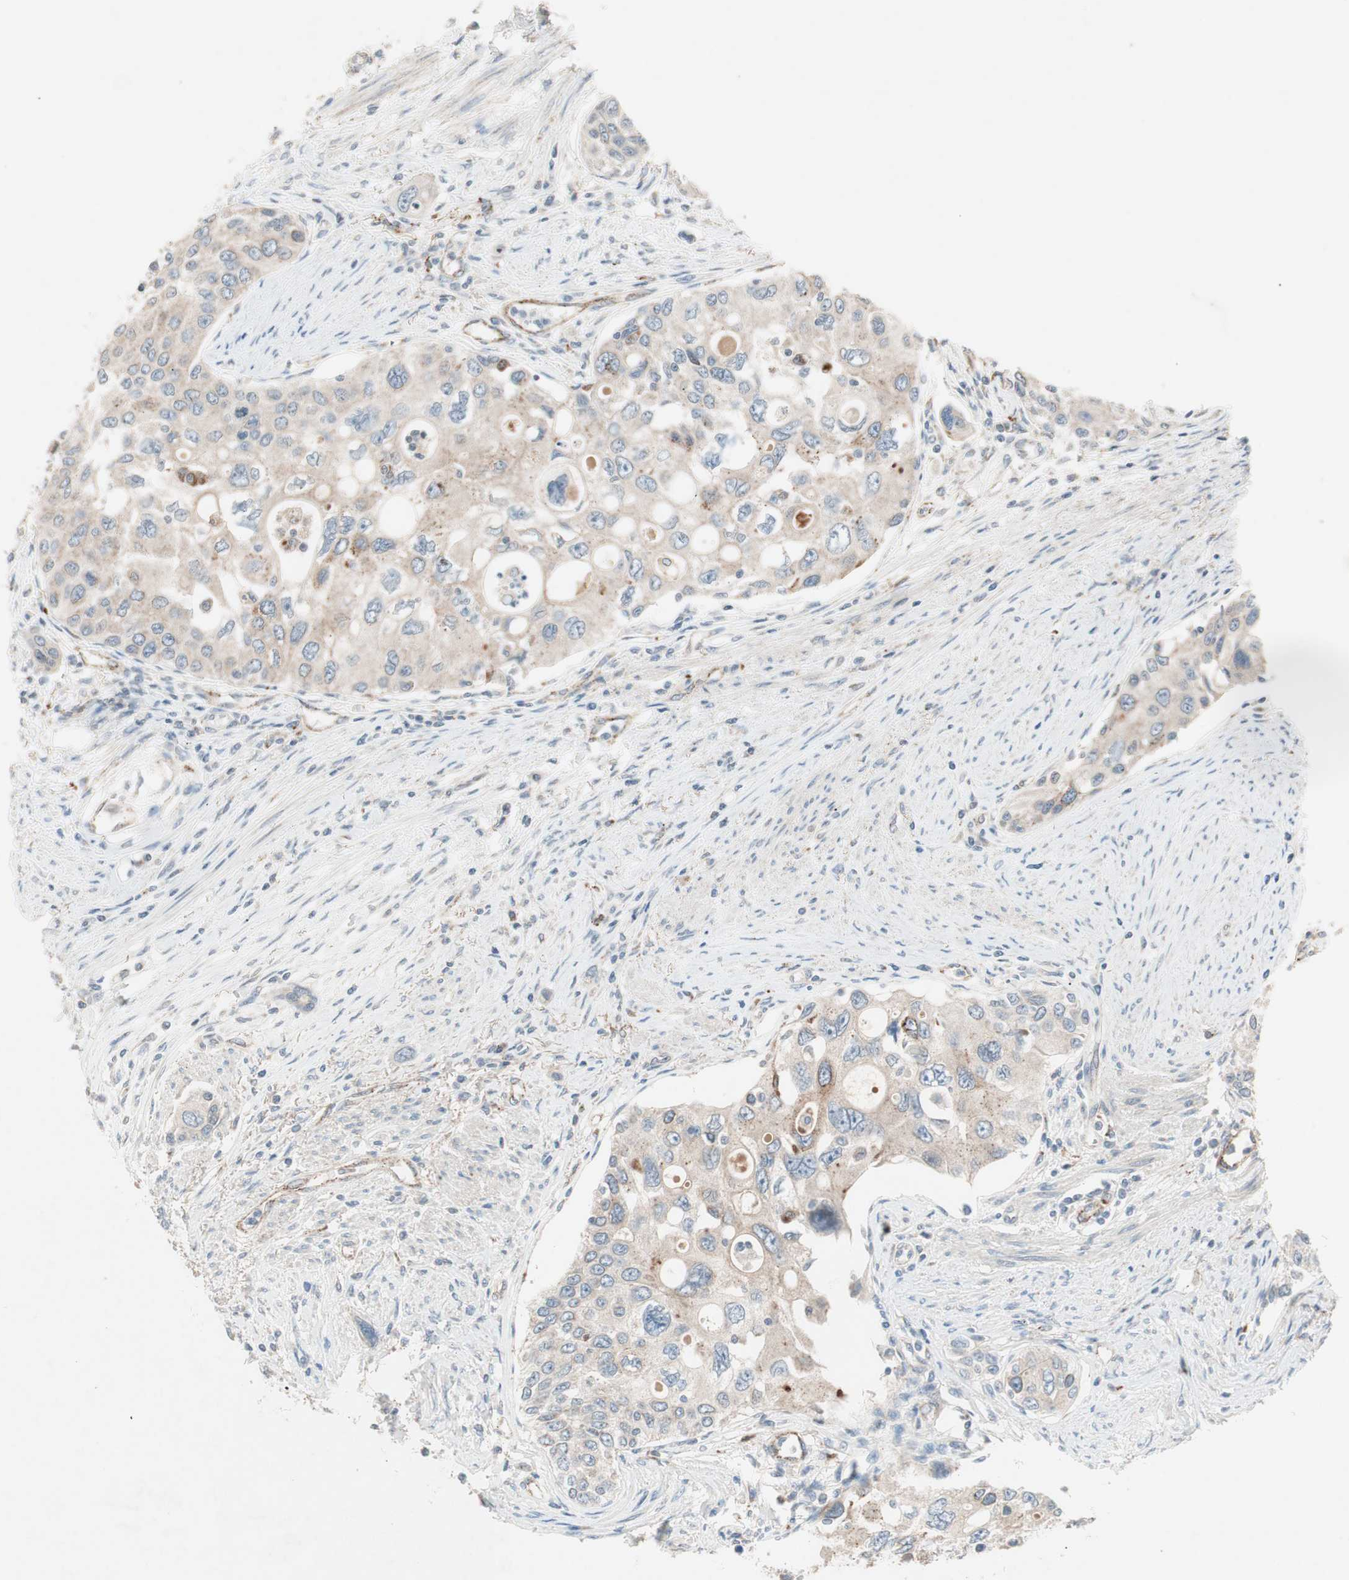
{"staining": {"intensity": "weak", "quantity": ">75%", "location": "cytoplasmic/membranous"}, "tissue": "urothelial cancer", "cell_type": "Tumor cells", "image_type": "cancer", "snomed": [{"axis": "morphology", "description": "Urothelial carcinoma, High grade"}, {"axis": "topography", "description": "Urinary bladder"}], "caption": "High-grade urothelial carcinoma stained with DAB IHC demonstrates low levels of weak cytoplasmic/membranous expression in about >75% of tumor cells.", "gene": "FGFR4", "patient": {"sex": "female", "age": 56}}